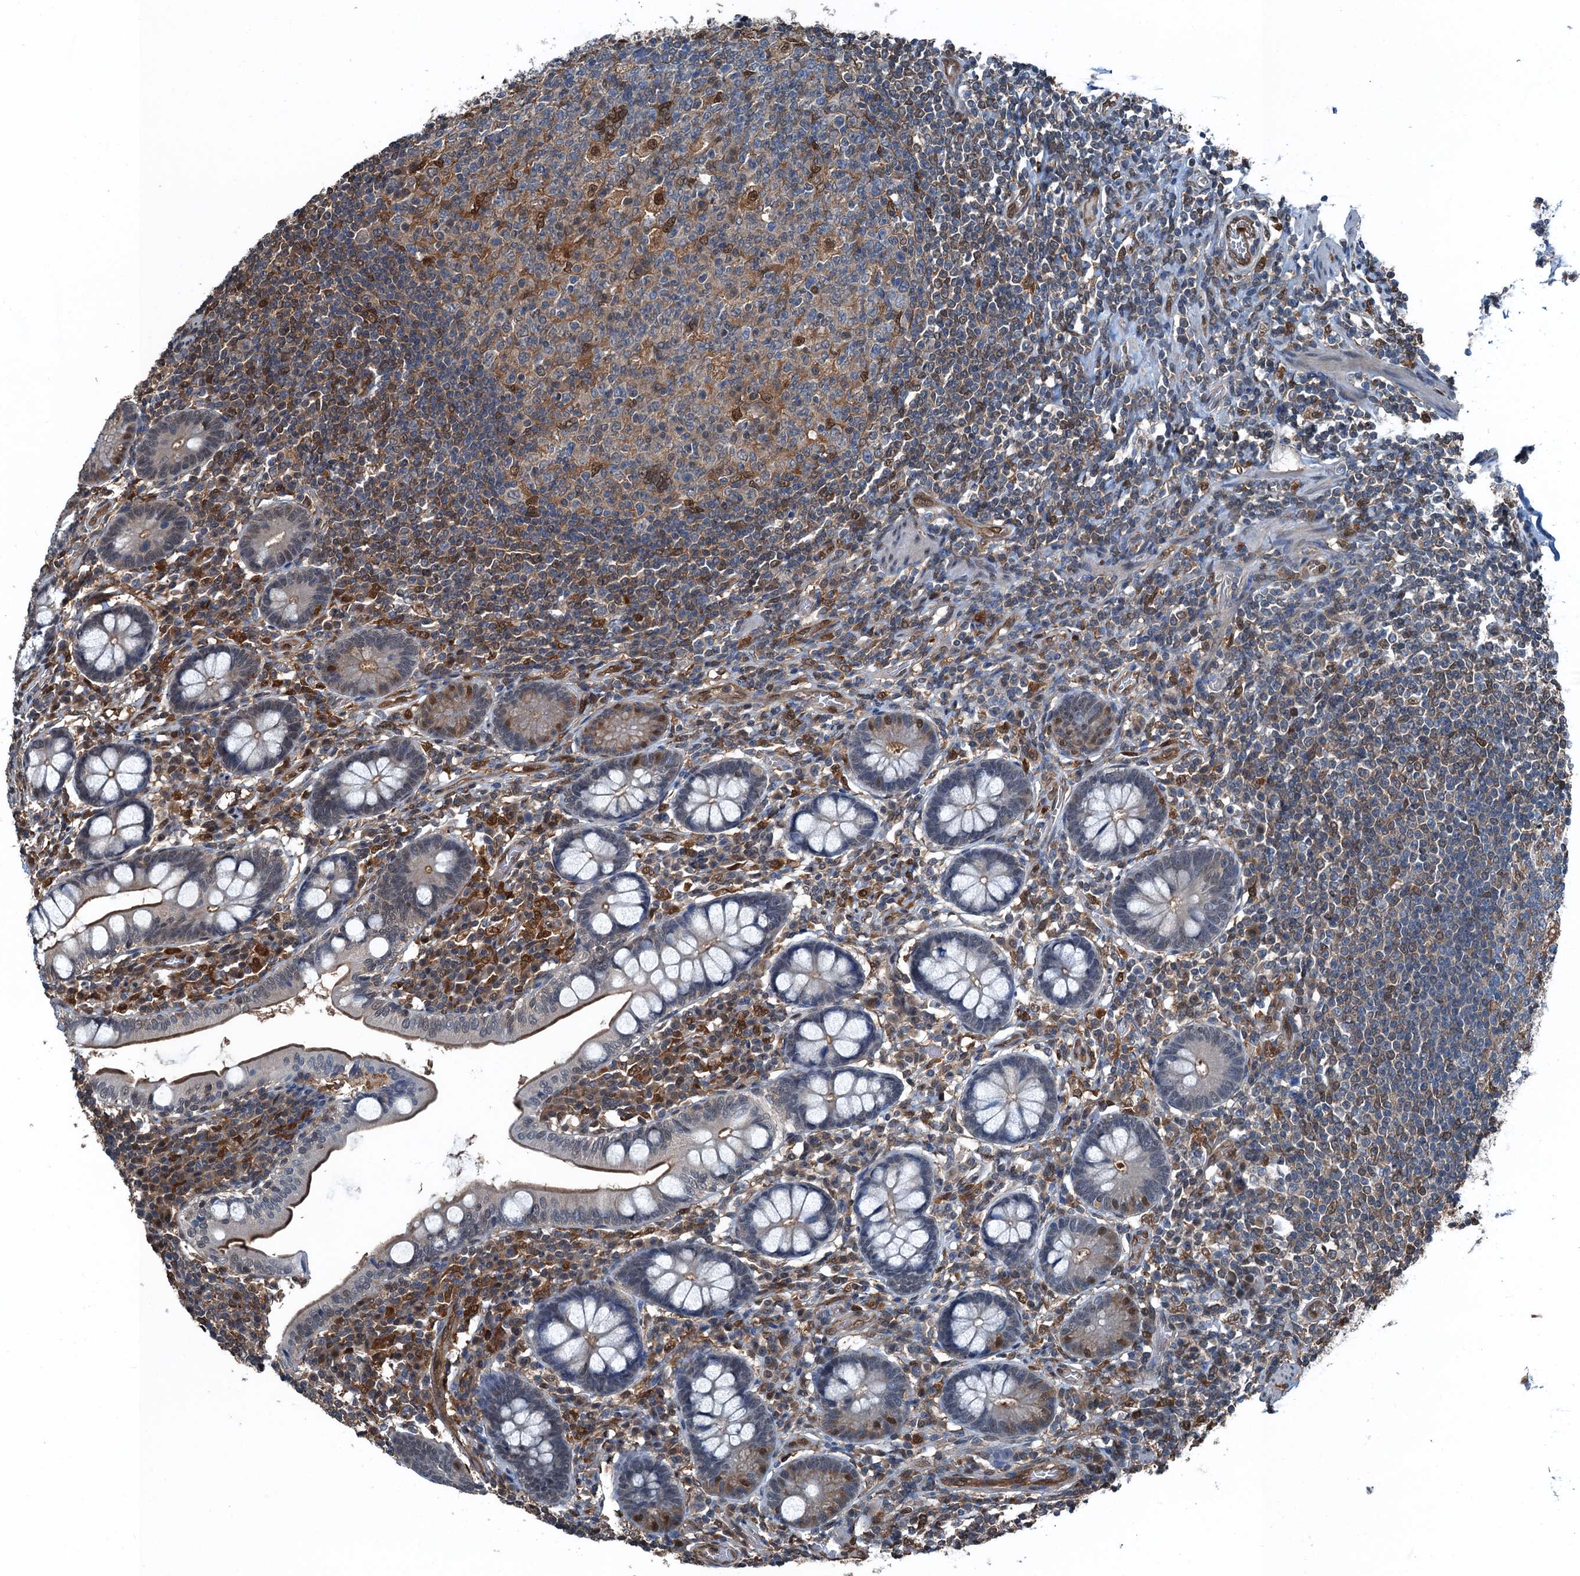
{"staining": {"intensity": "moderate", "quantity": "25%-75%", "location": "cytoplasmic/membranous"}, "tissue": "small intestine", "cell_type": "Glandular cells", "image_type": "normal", "snomed": [{"axis": "morphology", "description": "Normal tissue, NOS"}, {"axis": "topography", "description": "Small intestine"}], "caption": "Small intestine was stained to show a protein in brown. There is medium levels of moderate cytoplasmic/membranous expression in about 25%-75% of glandular cells. The protein is stained brown, and the nuclei are stained in blue (DAB IHC with brightfield microscopy, high magnification).", "gene": "RNH1", "patient": {"sex": "male", "age": 52}}